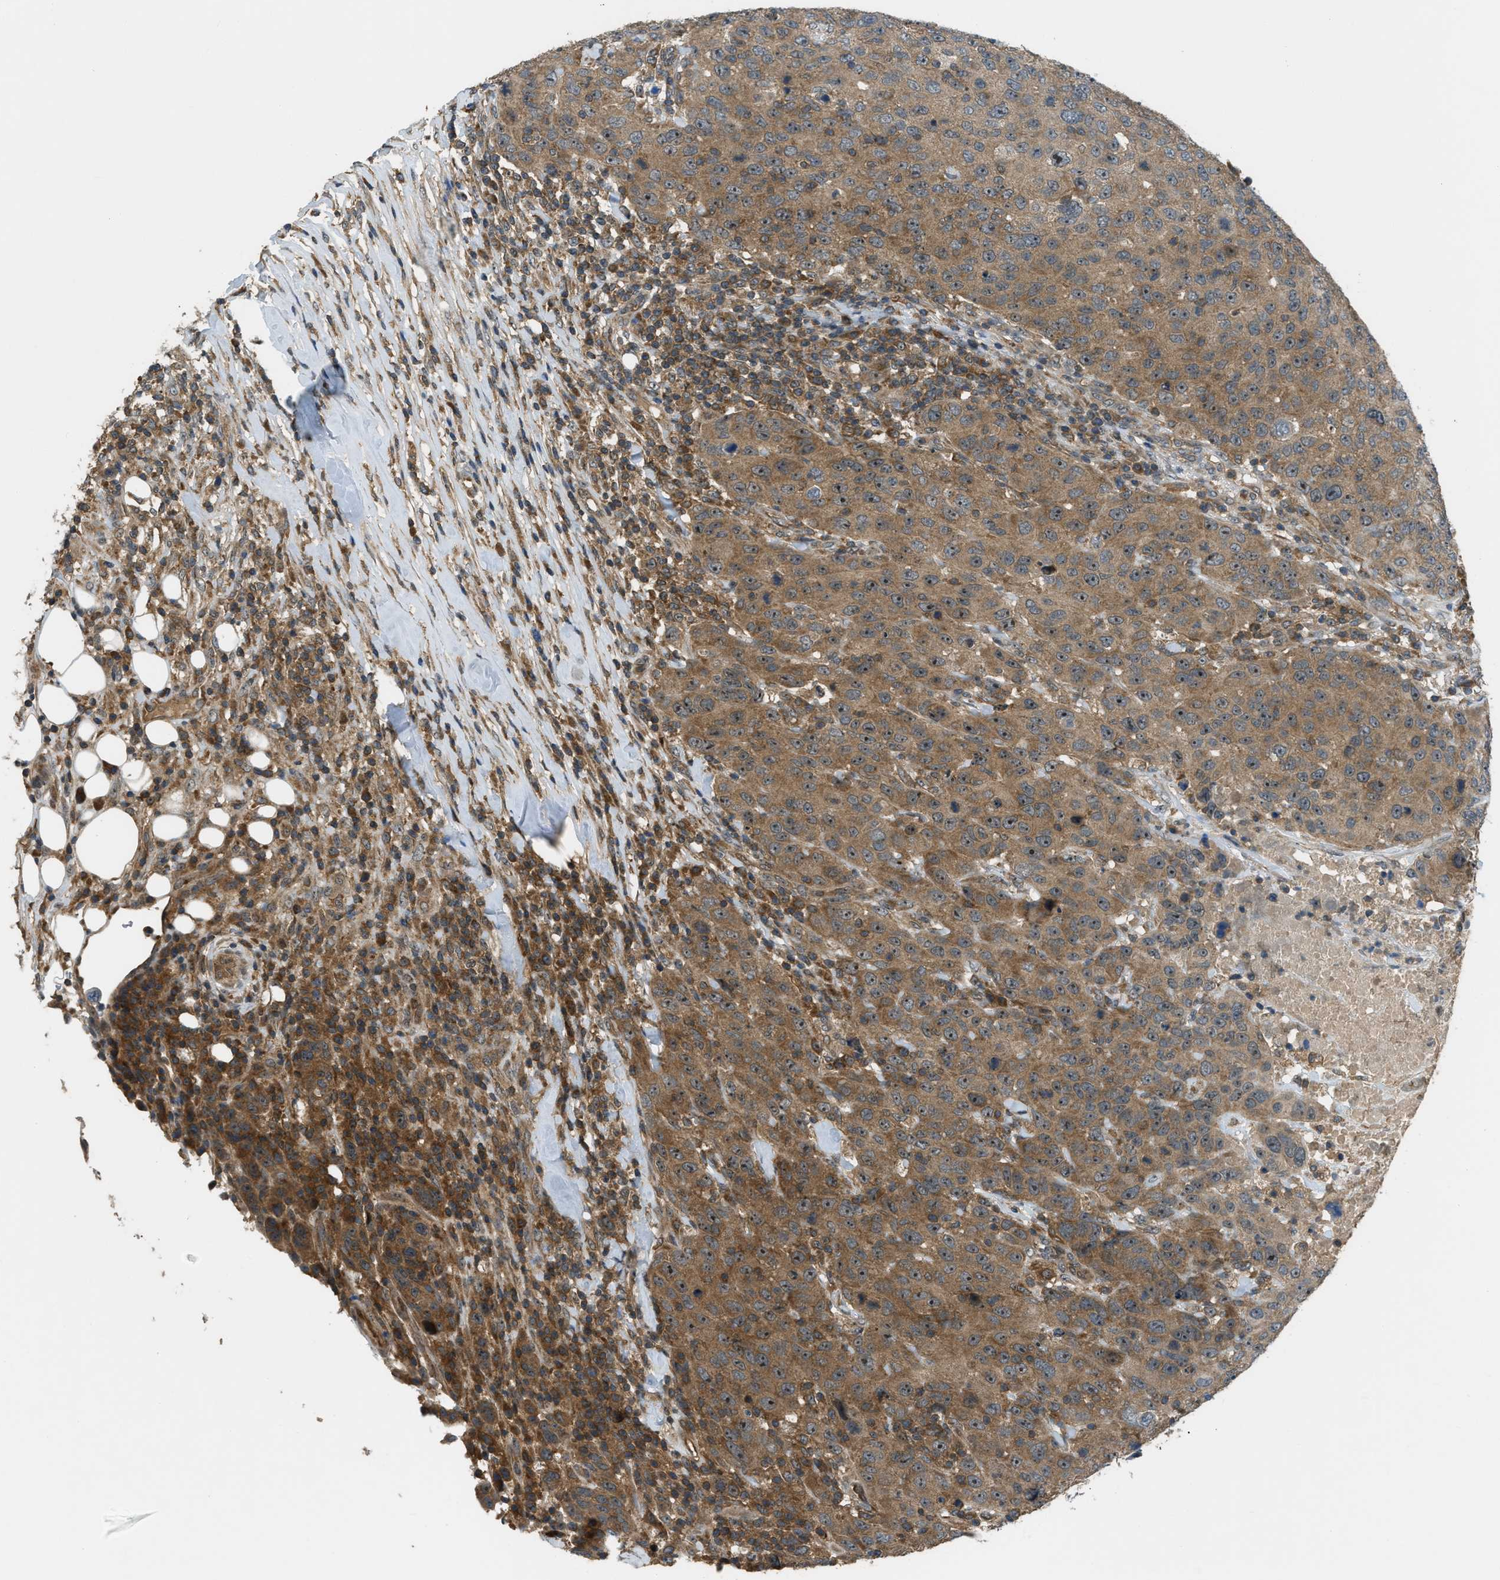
{"staining": {"intensity": "moderate", "quantity": ">75%", "location": "cytoplasmic/membranous"}, "tissue": "breast cancer", "cell_type": "Tumor cells", "image_type": "cancer", "snomed": [{"axis": "morphology", "description": "Duct carcinoma"}, {"axis": "topography", "description": "Breast"}], "caption": "Tumor cells demonstrate medium levels of moderate cytoplasmic/membranous positivity in about >75% of cells in human breast cancer. The staining was performed using DAB, with brown indicating positive protein expression. Nuclei are stained blue with hematoxylin.", "gene": "ZNF71", "patient": {"sex": "female", "age": 37}}